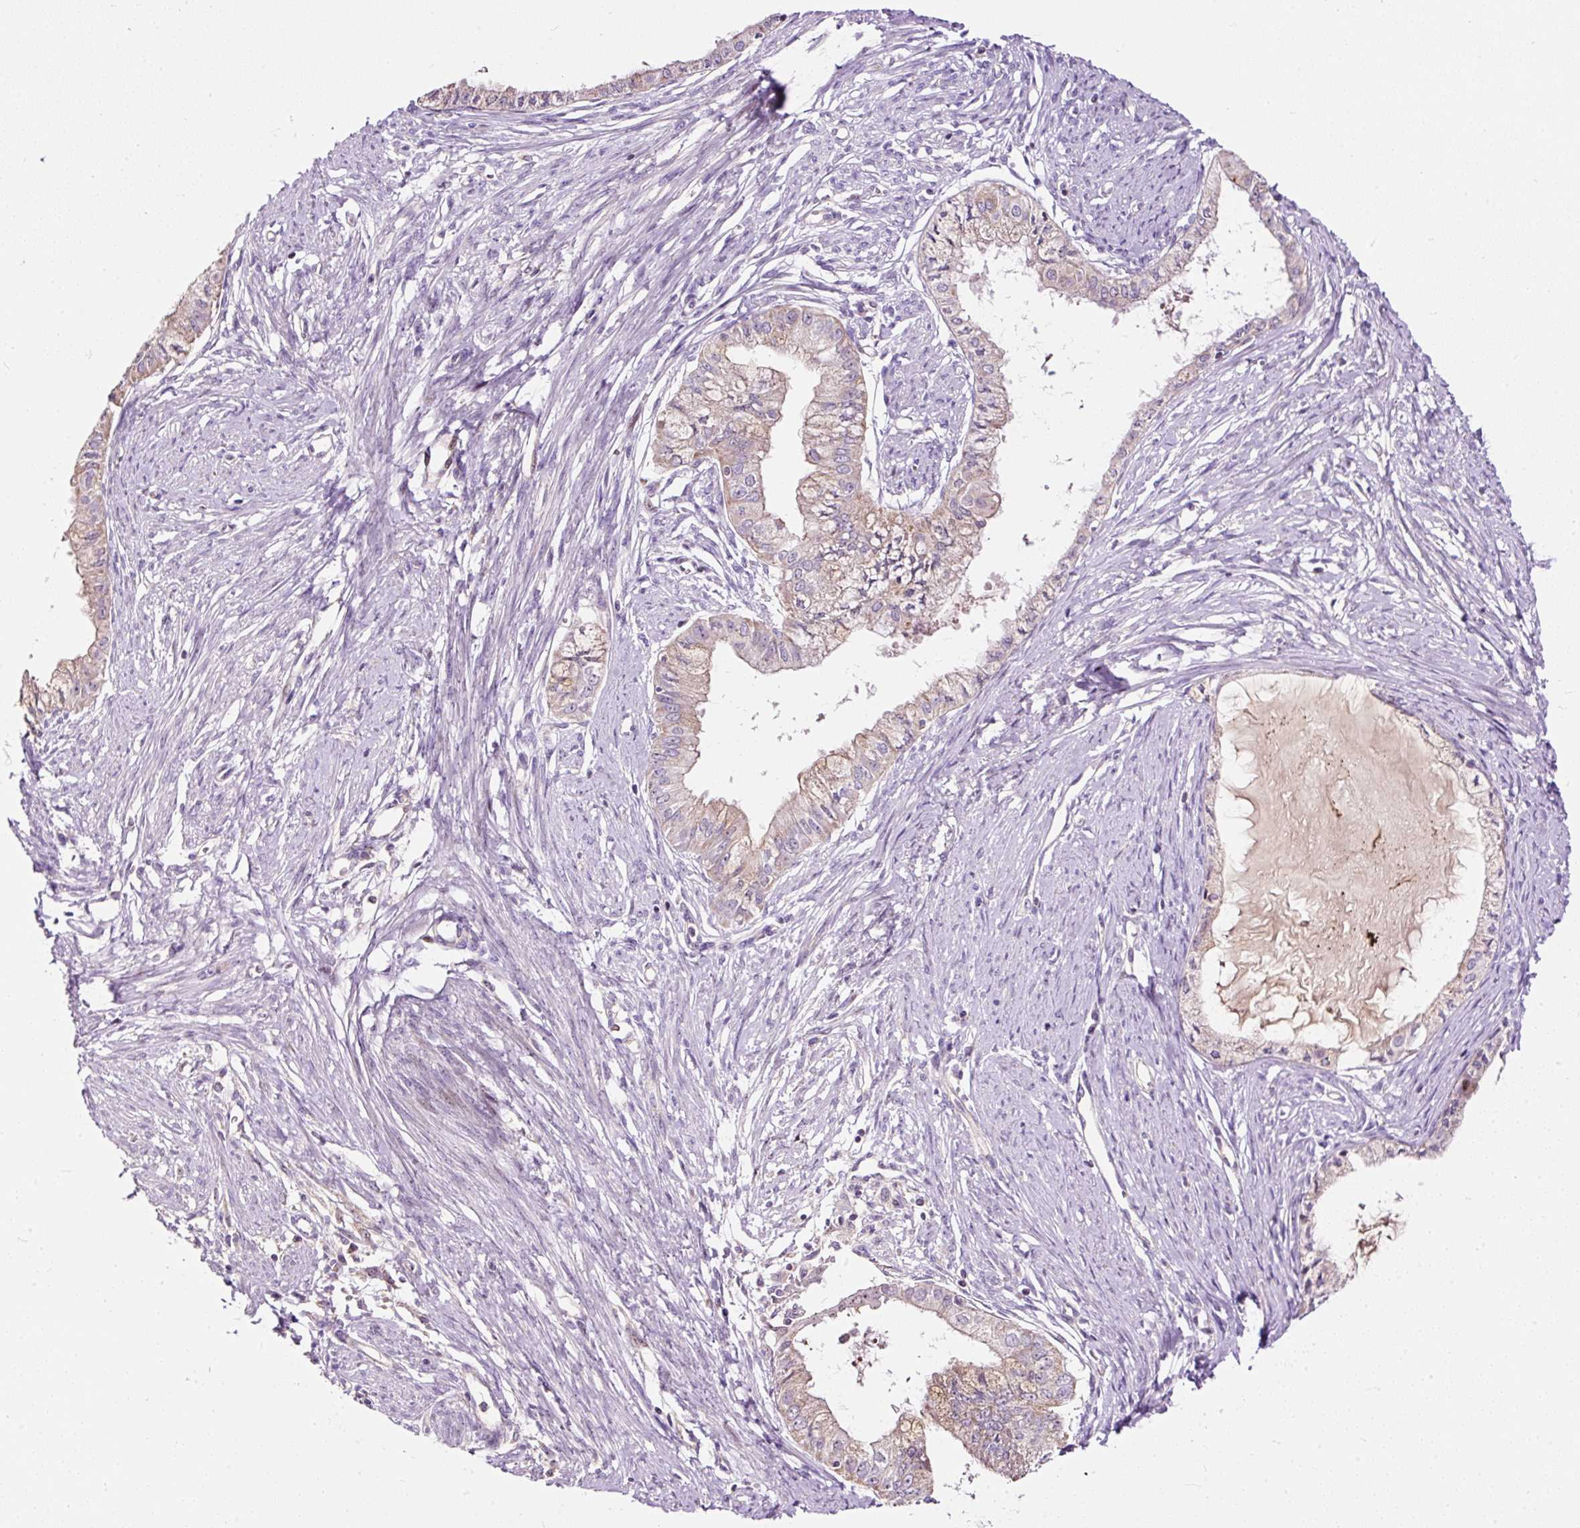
{"staining": {"intensity": "weak", "quantity": "<25%", "location": "cytoplasmic/membranous"}, "tissue": "endometrial cancer", "cell_type": "Tumor cells", "image_type": "cancer", "snomed": [{"axis": "morphology", "description": "Adenocarcinoma, NOS"}, {"axis": "topography", "description": "Endometrium"}], "caption": "DAB (3,3'-diaminobenzidine) immunohistochemical staining of human endometrial cancer shows no significant expression in tumor cells. The staining is performed using DAB brown chromogen with nuclei counter-stained in using hematoxylin.", "gene": "BOLA3", "patient": {"sex": "female", "age": 76}}